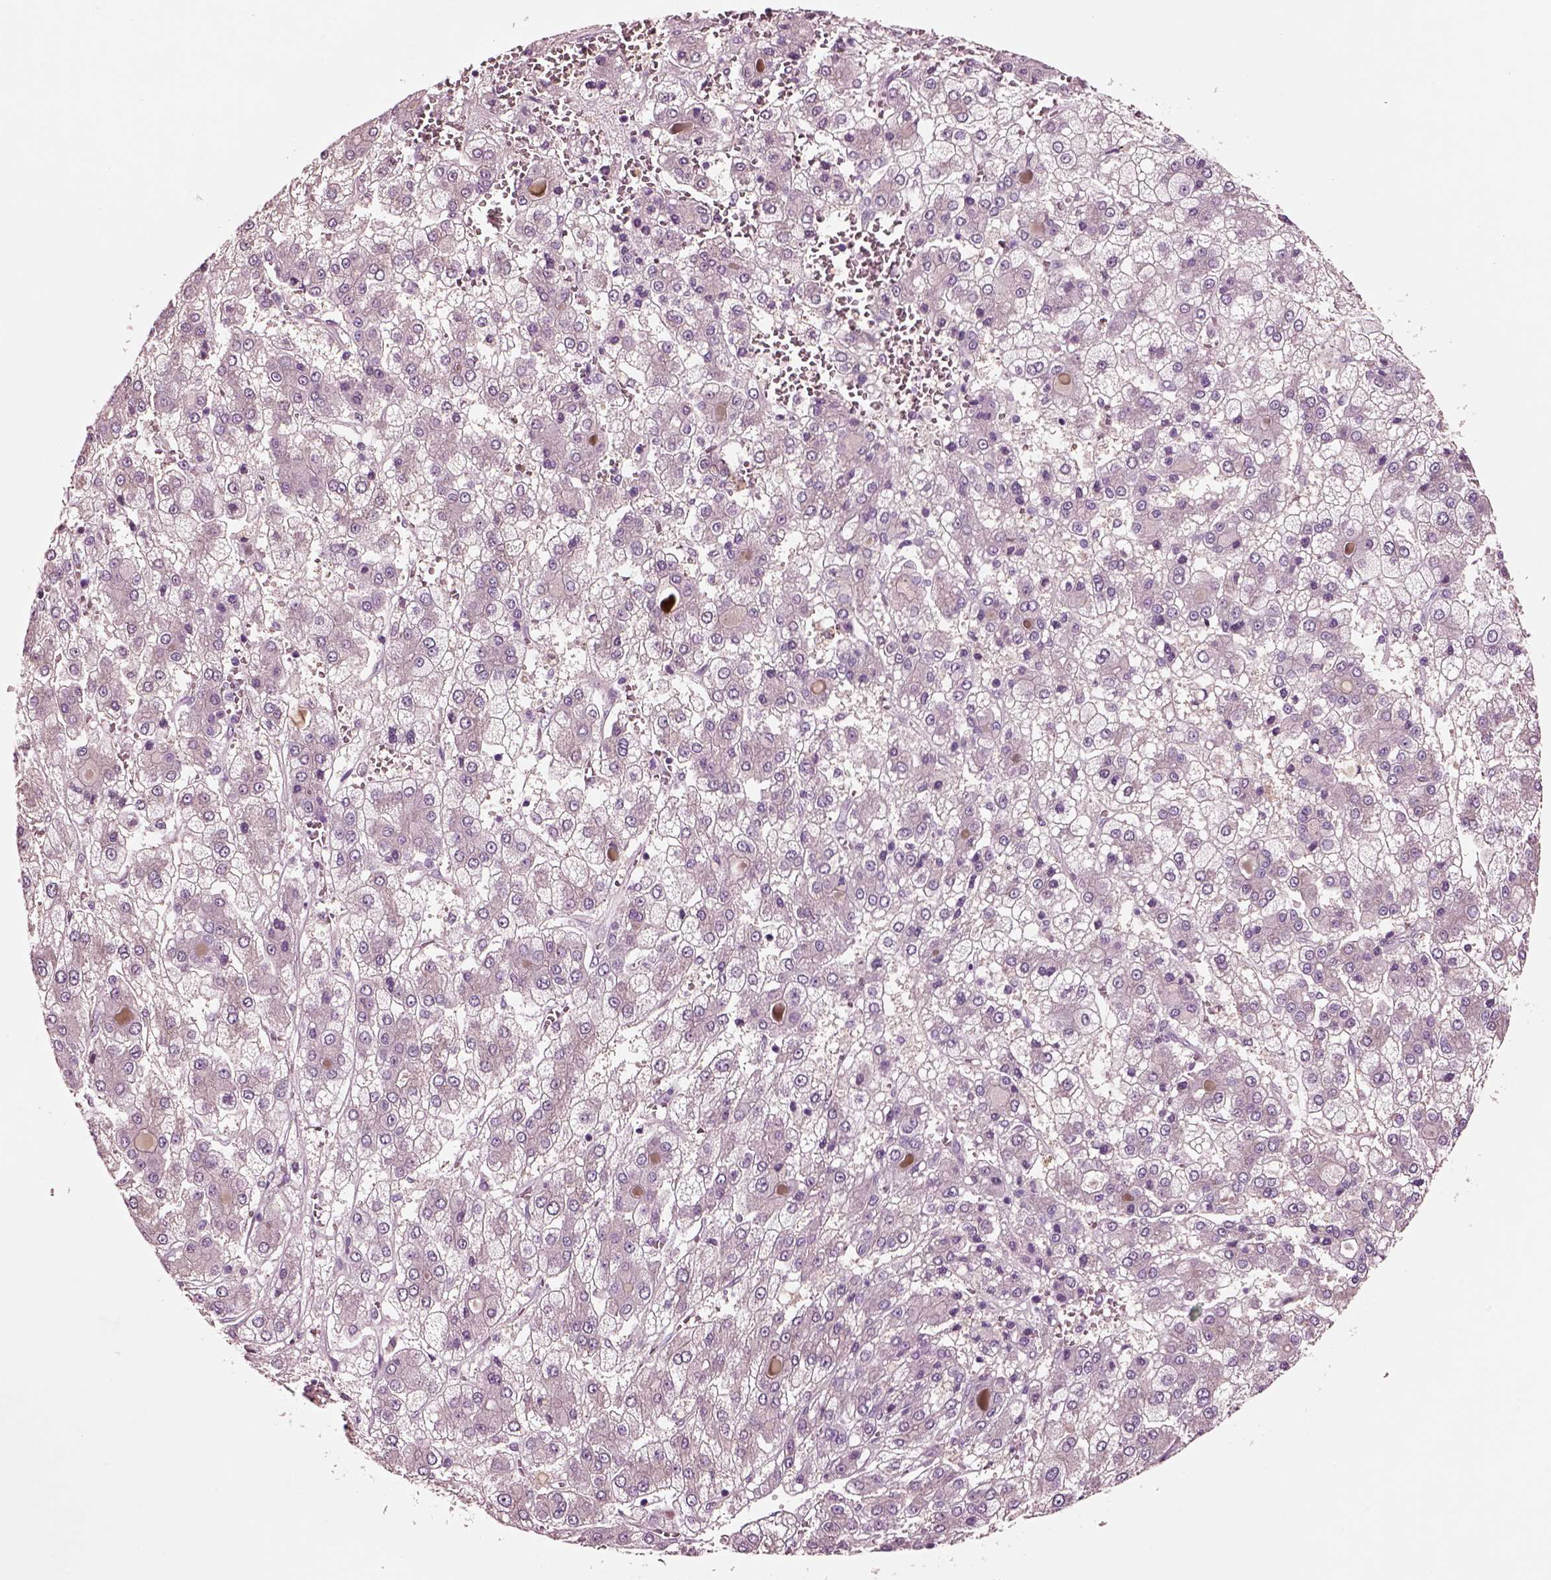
{"staining": {"intensity": "negative", "quantity": "none", "location": "none"}, "tissue": "liver cancer", "cell_type": "Tumor cells", "image_type": "cancer", "snomed": [{"axis": "morphology", "description": "Carcinoma, Hepatocellular, NOS"}, {"axis": "topography", "description": "Liver"}], "caption": "Hepatocellular carcinoma (liver) was stained to show a protein in brown. There is no significant positivity in tumor cells. Brightfield microscopy of immunohistochemistry (IHC) stained with DAB (3,3'-diaminobenzidine) (brown) and hematoxylin (blue), captured at high magnification.", "gene": "NMRK2", "patient": {"sex": "male", "age": 73}}